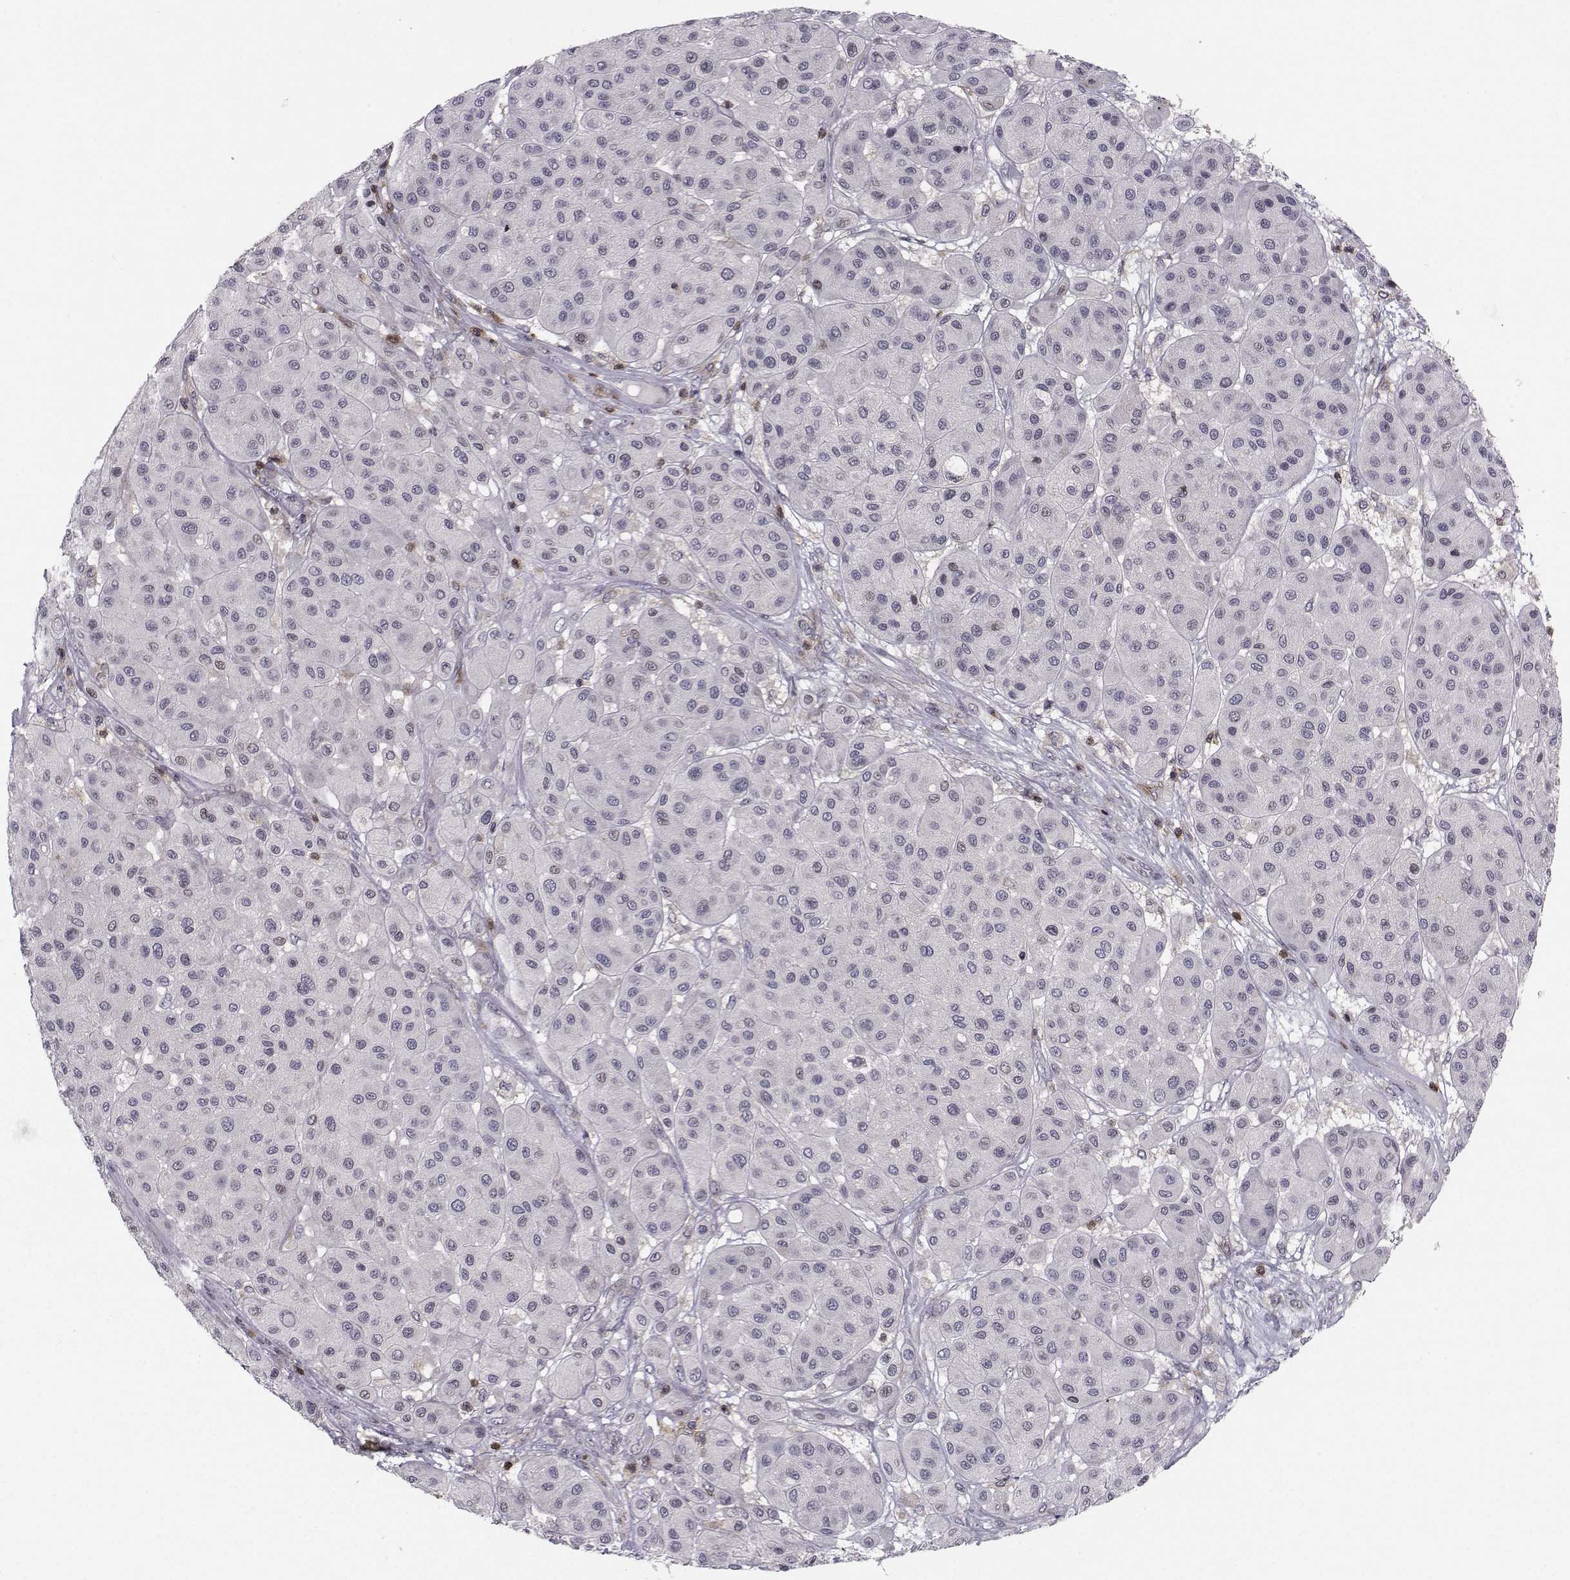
{"staining": {"intensity": "negative", "quantity": "none", "location": "none"}, "tissue": "melanoma", "cell_type": "Tumor cells", "image_type": "cancer", "snomed": [{"axis": "morphology", "description": "Malignant melanoma, Metastatic site"}, {"axis": "topography", "description": "Smooth muscle"}], "caption": "IHC histopathology image of melanoma stained for a protein (brown), which demonstrates no staining in tumor cells. (Immunohistochemistry (ihc), brightfield microscopy, high magnification).", "gene": "PCP4L1", "patient": {"sex": "male", "age": 41}}